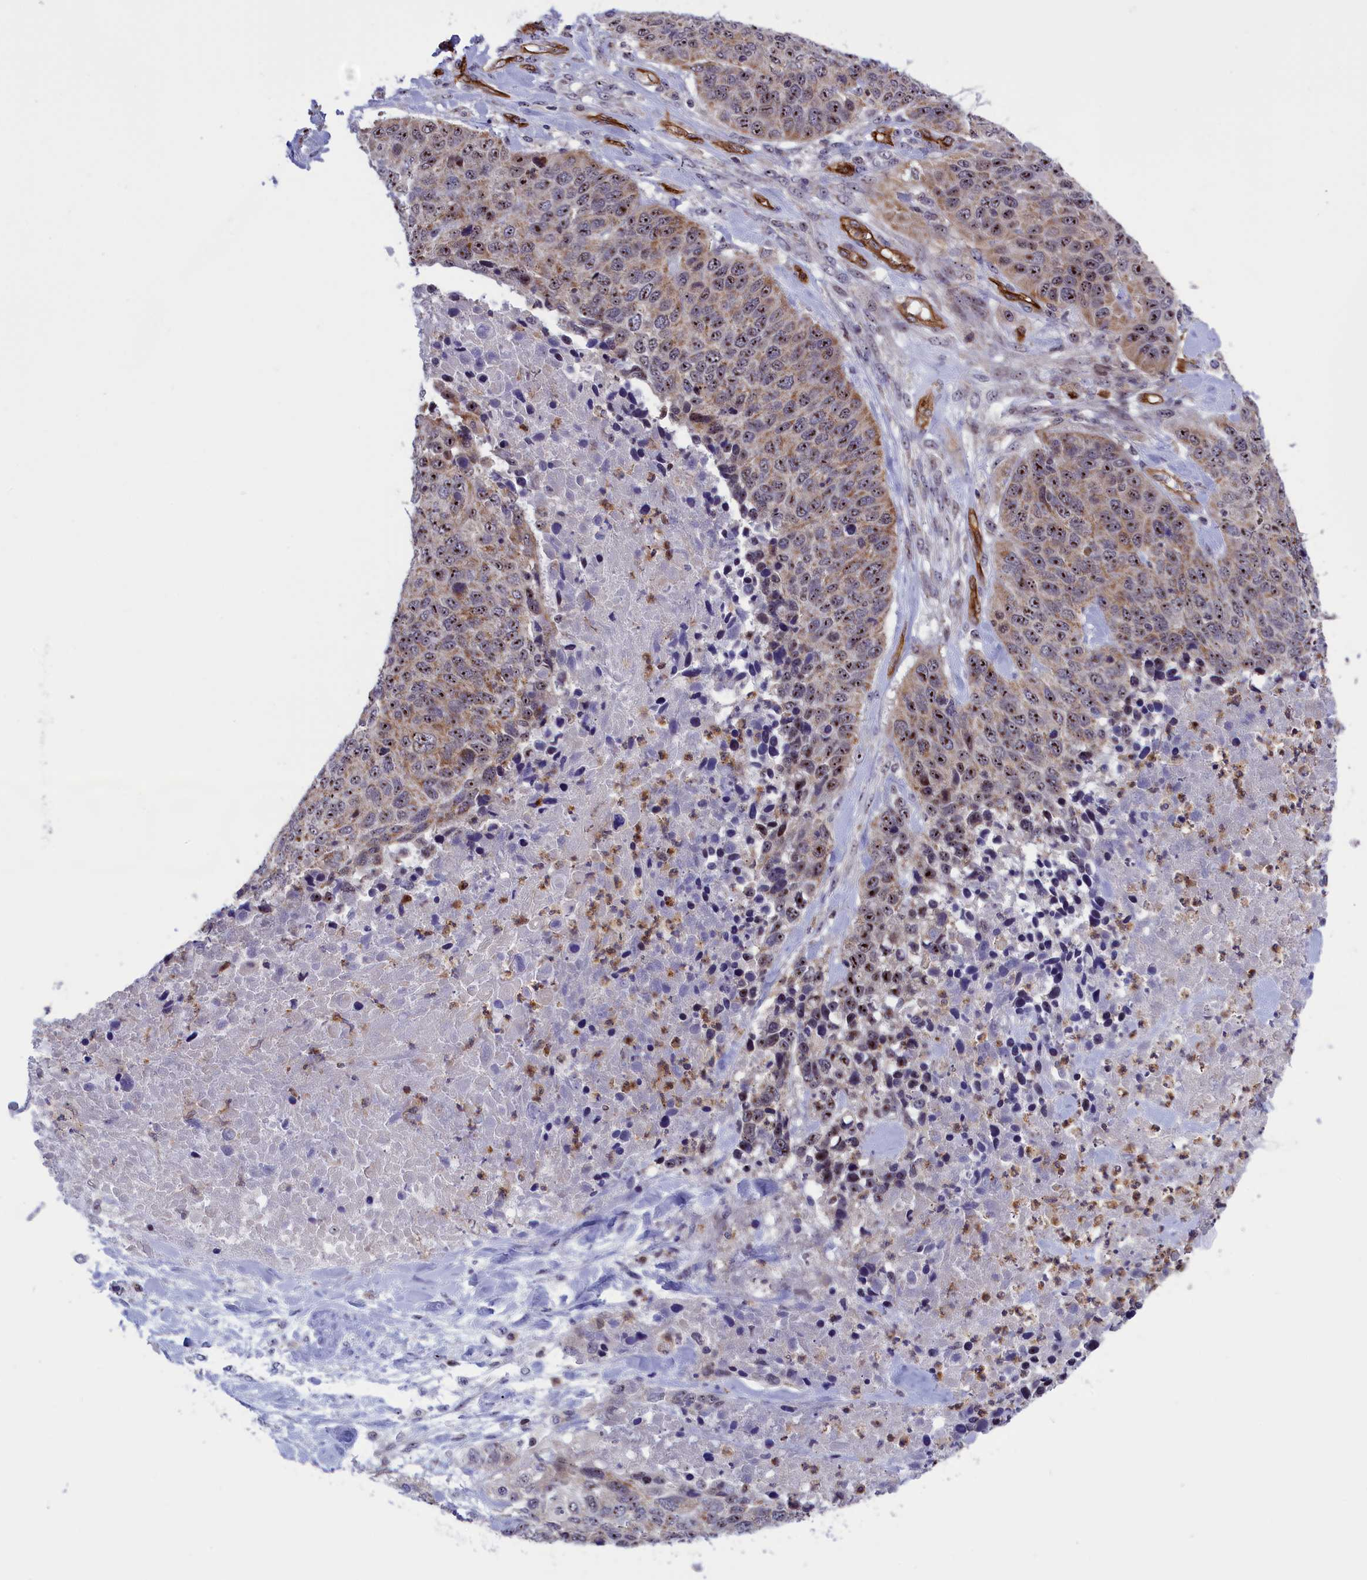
{"staining": {"intensity": "moderate", "quantity": ">75%", "location": "cytoplasmic/membranous,nuclear"}, "tissue": "lung cancer", "cell_type": "Tumor cells", "image_type": "cancer", "snomed": [{"axis": "morphology", "description": "Normal tissue, NOS"}, {"axis": "morphology", "description": "Squamous cell carcinoma, NOS"}, {"axis": "topography", "description": "Lymph node"}, {"axis": "topography", "description": "Lung"}], "caption": "Immunohistochemistry (IHC) histopathology image of squamous cell carcinoma (lung) stained for a protein (brown), which shows medium levels of moderate cytoplasmic/membranous and nuclear staining in about >75% of tumor cells.", "gene": "MPND", "patient": {"sex": "male", "age": 66}}